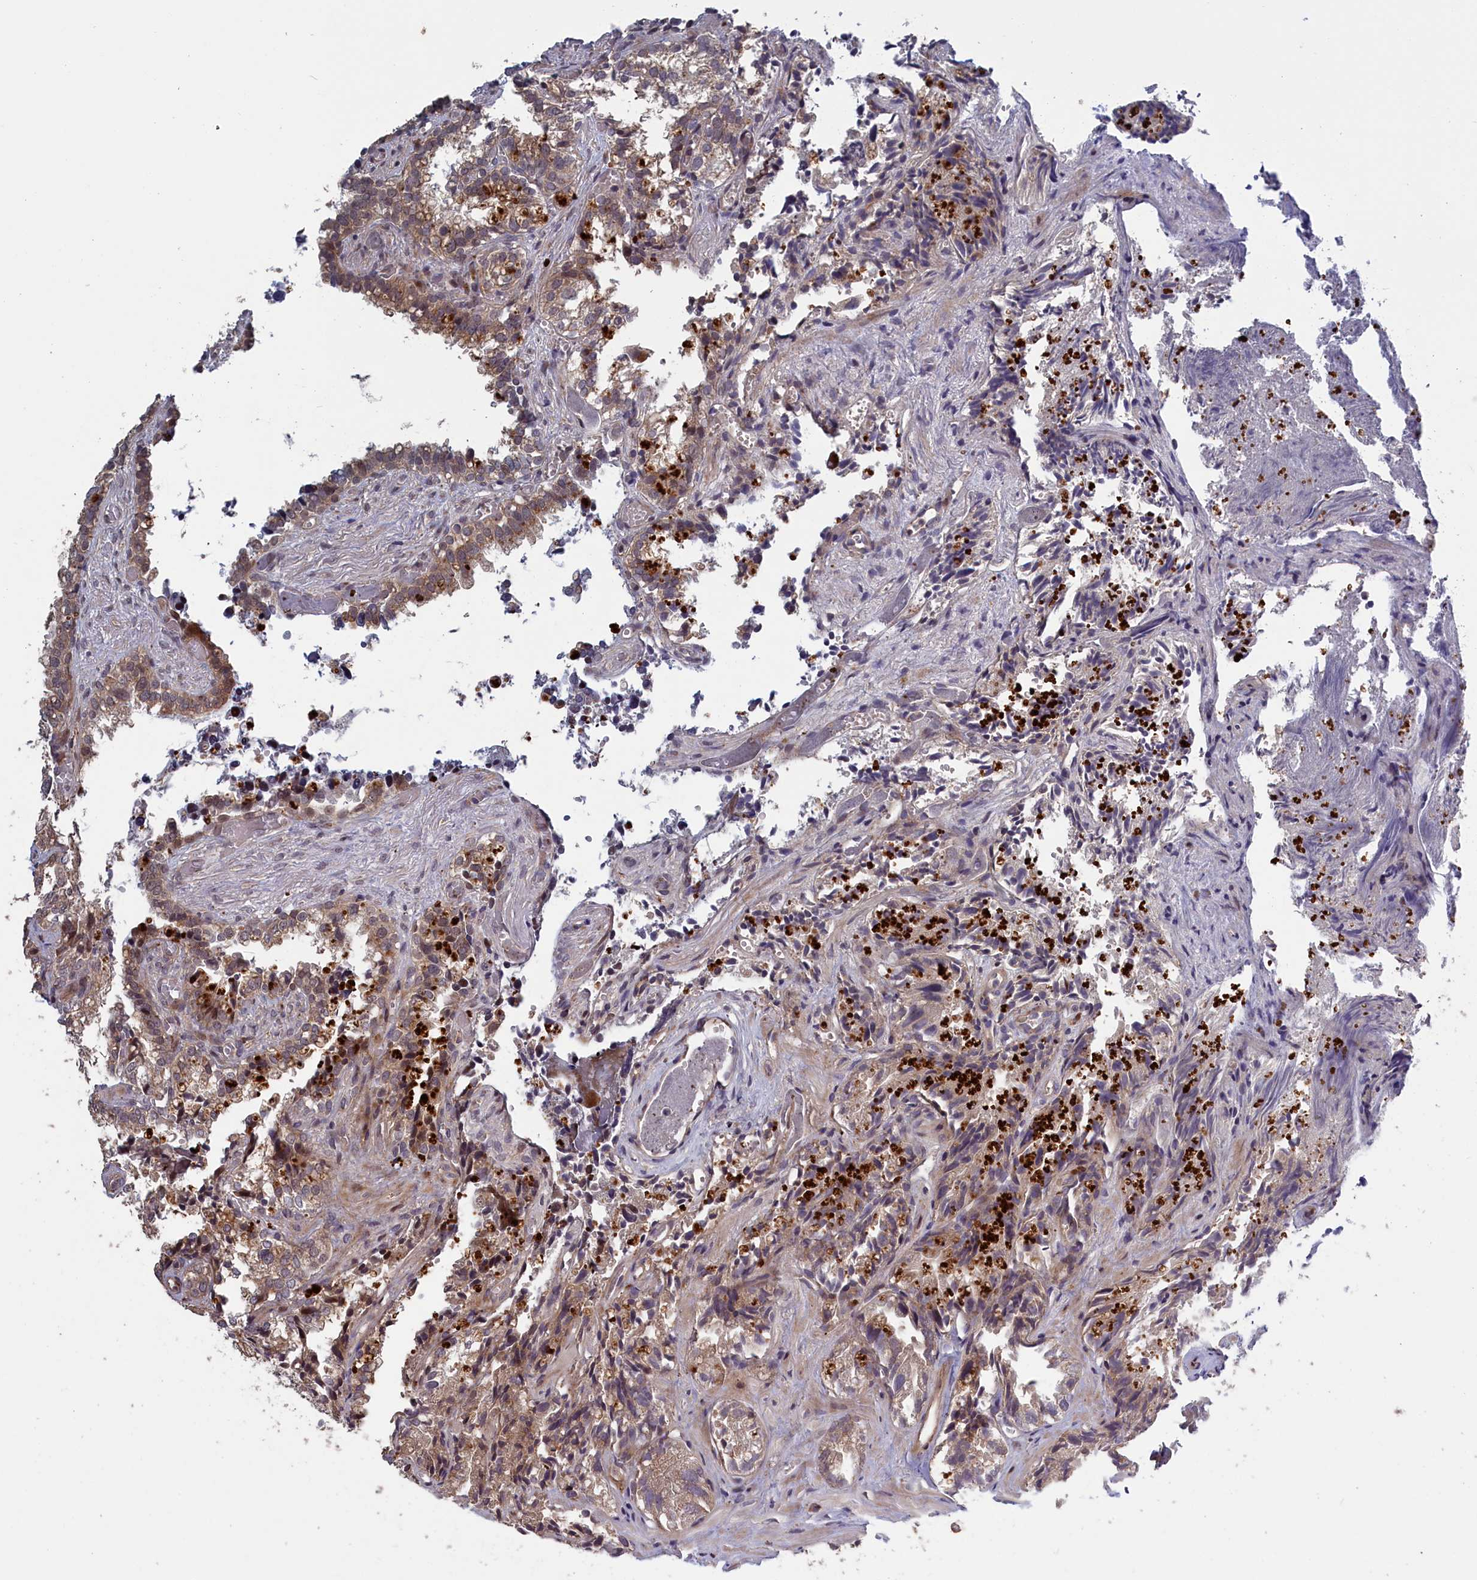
{"staining": {"intensity": "moderate", "quantity": "25%-75%", "location": "cytoplasmic/membranous"}, "tissue": "seminal vesicle", "cell_type": "Glandular cells", "image_type": "normal", "snomed": [{"axis": "morphology", "description": "Normal tissue, NOS"}, {"axis": "topography", "description": "Prostate"}, {"axis": "topography", "description": "Seminal veicle"}], "caption": "This micrograph displays IHC staining of normal human seminal vesicle, with medium moderate cytoplasmic/membranous staining in approximately 25%-75% of glandular cells.", "gene": "LSG1", "patient": {"sex": "male", "age": 51}}